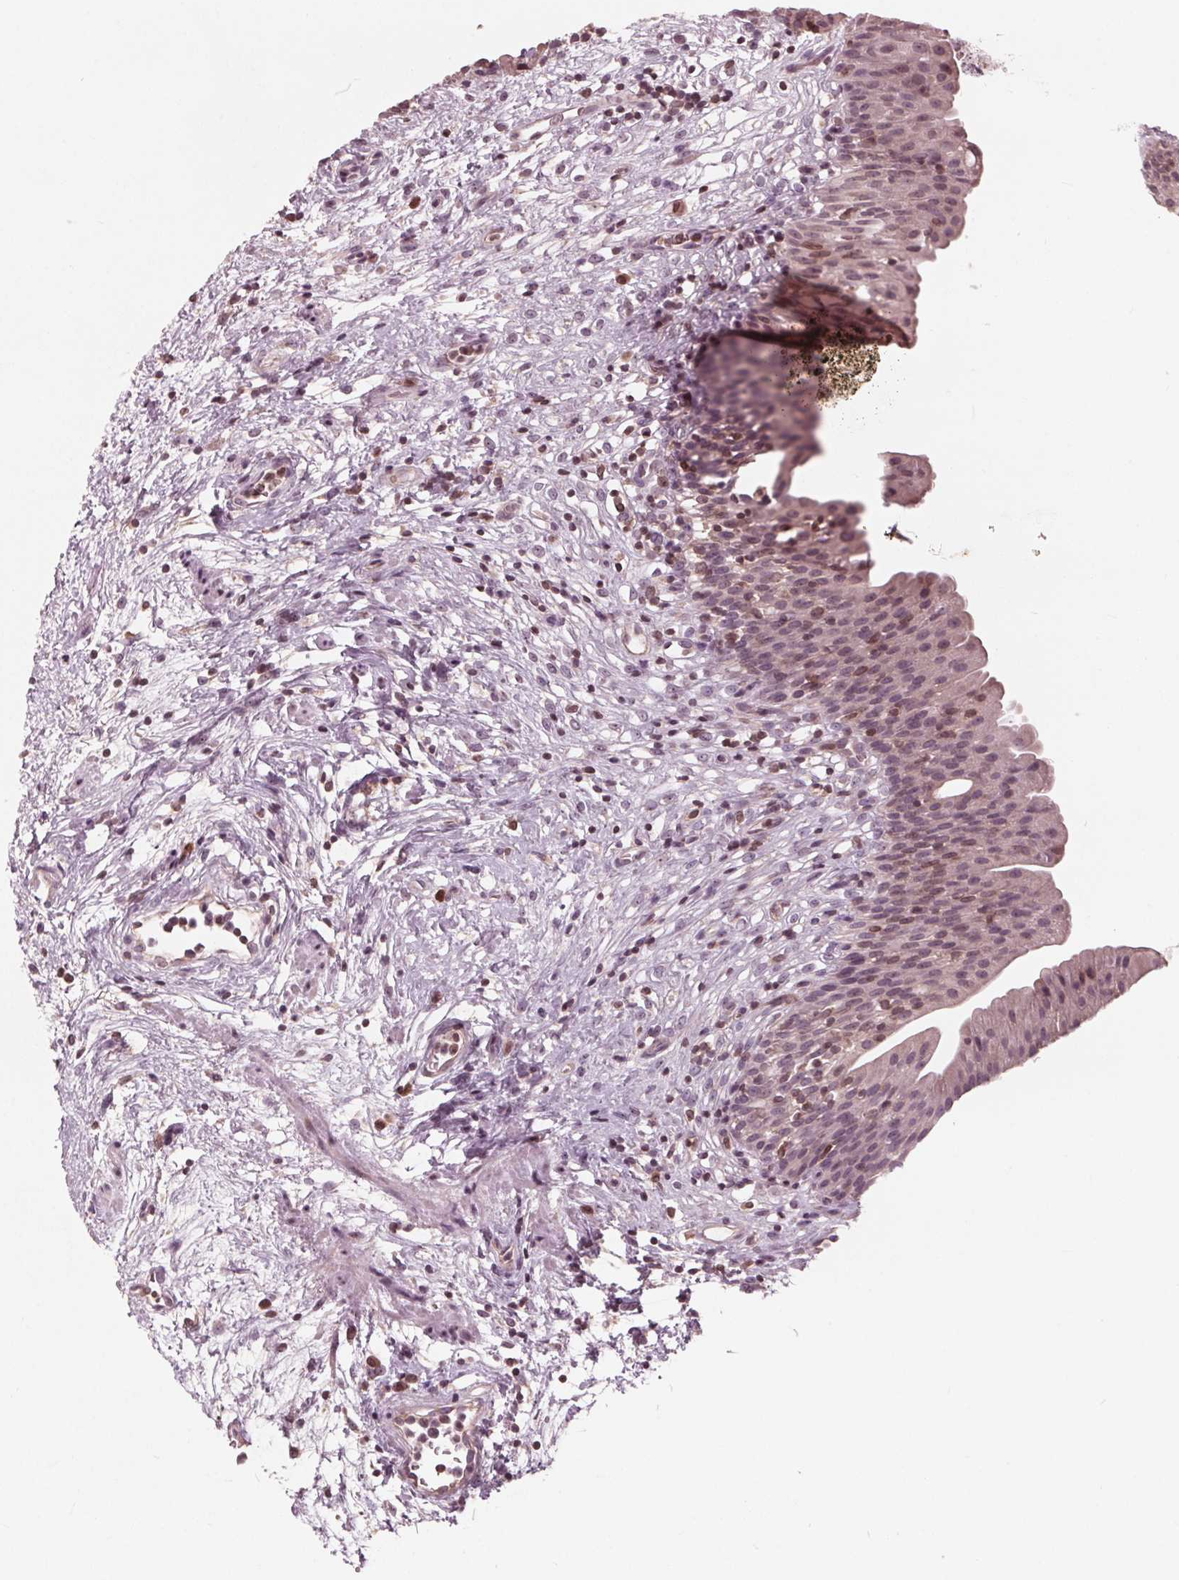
{"staining": {"intensity": "weak", "quantity": "25%-75%", "location": "nuclear"}, "tissue": "urinary bladder", "cell_type": "Urothelial cells", "image_type": "normal", "snomed": [{"axis": "morphology", "description": "Normal tissue, NOS"}, {"axis": "topography", "description": "Urinary bladder"}], "caption": "Urinary bladder stained with a brown dye demonstrates weak nuclear positive staining in about 25%-75% of urothelial cells.", "gene": "NUP210", "patient": {"sex": "male", "age": 76}}